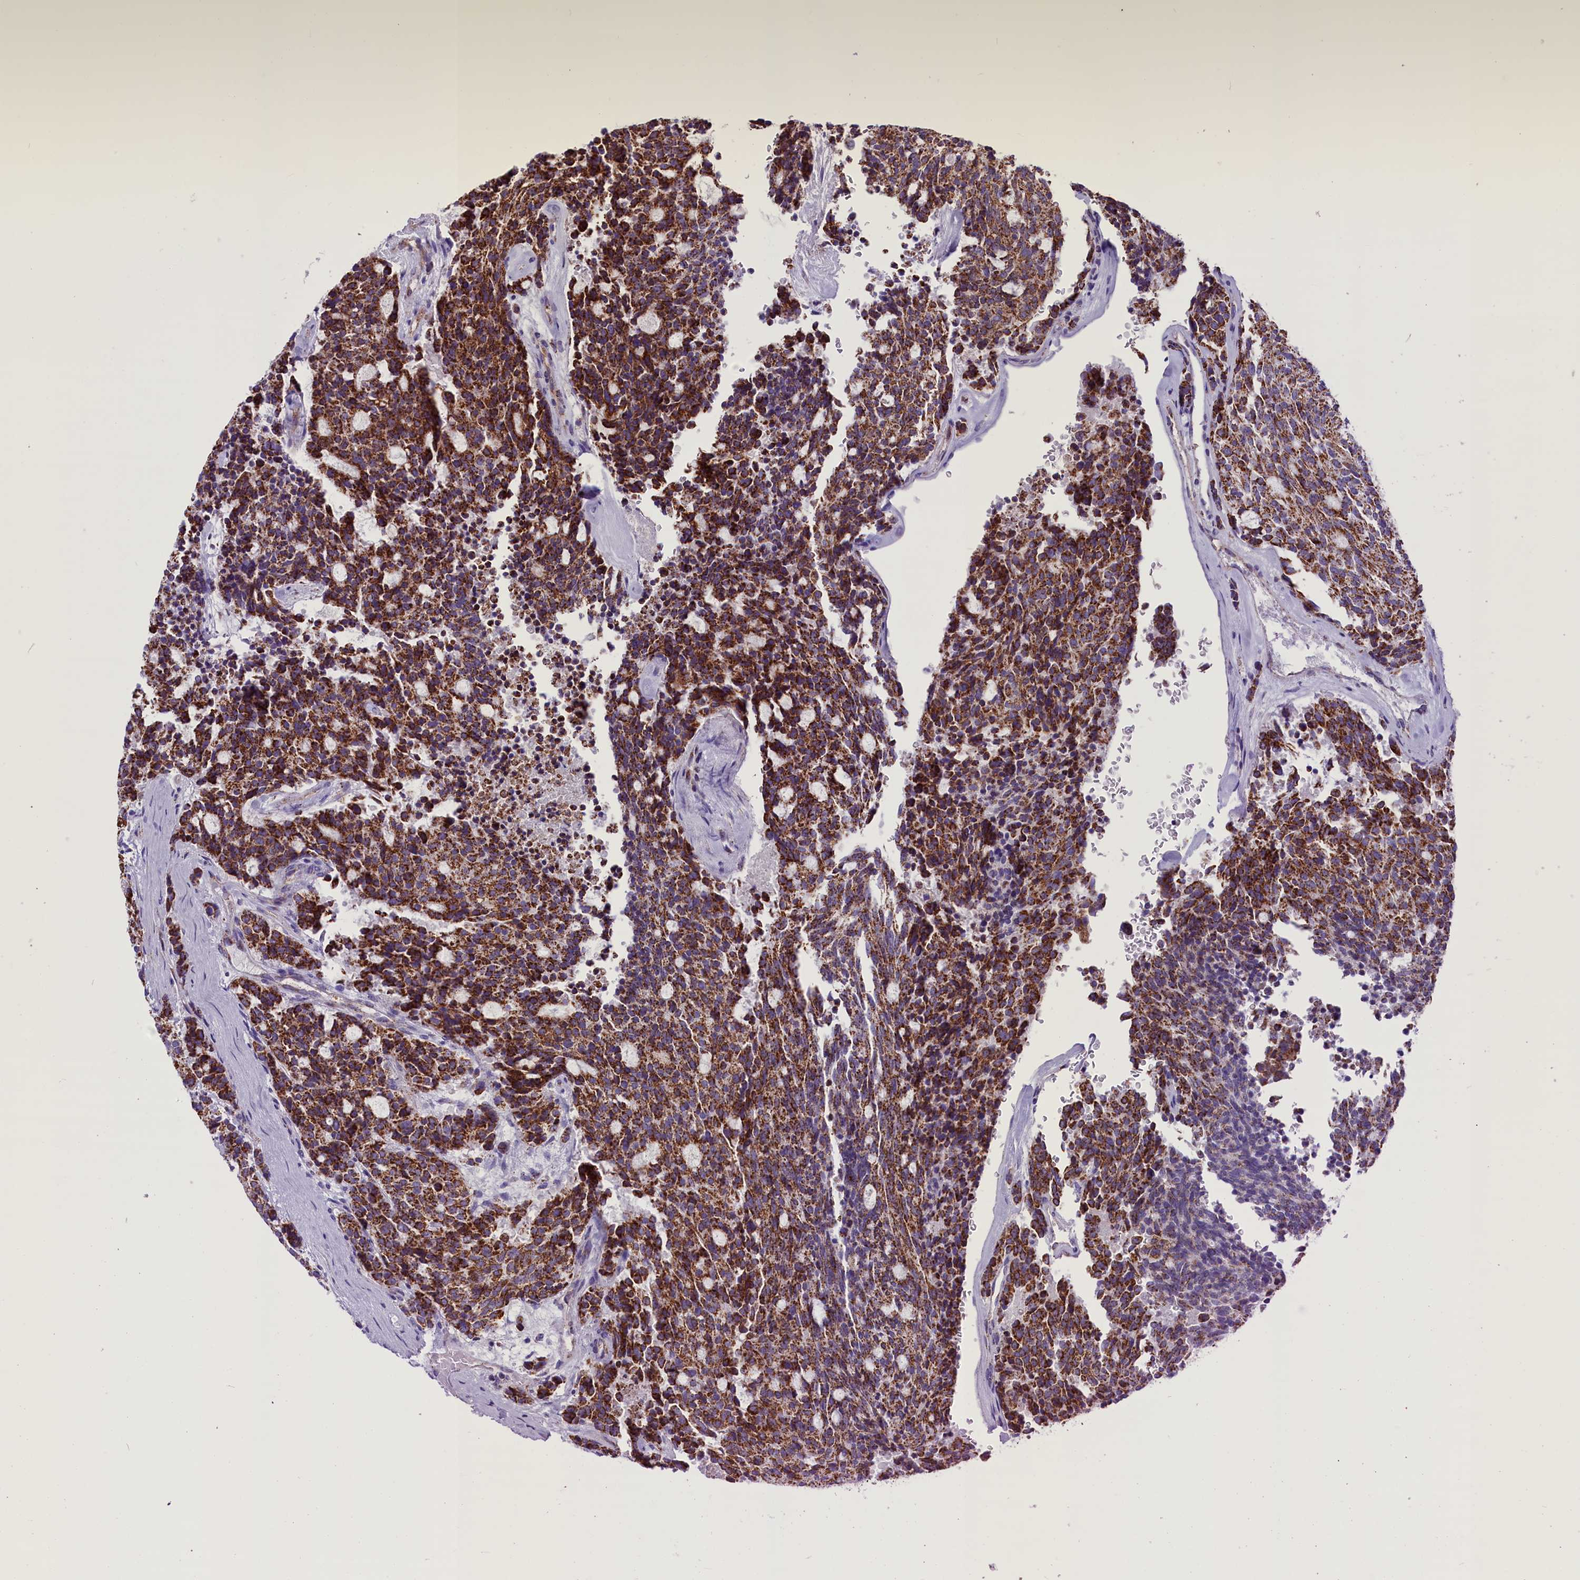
{"staining": {"intensity": "strong", "quantity": ">75%", "location": "cytoplasmic/membranous"}, "tissue": "carcinoid", "cell_type": "Tumor cells", "image_type": "cancer", "snomed": [{"axis": "morphology", "description": "Carcinoid, malignant, NOS"}, {"axis": "topography", "description": "Pancreas"}], "caption": "Immunohistochemical staining of malignant carcinoid displays high levels of strong cytoplasmic/membranous positivity in about >75% of tumor cells.", "gene": "ICA1L", "patient": {"sex": "female", "age": 54}}